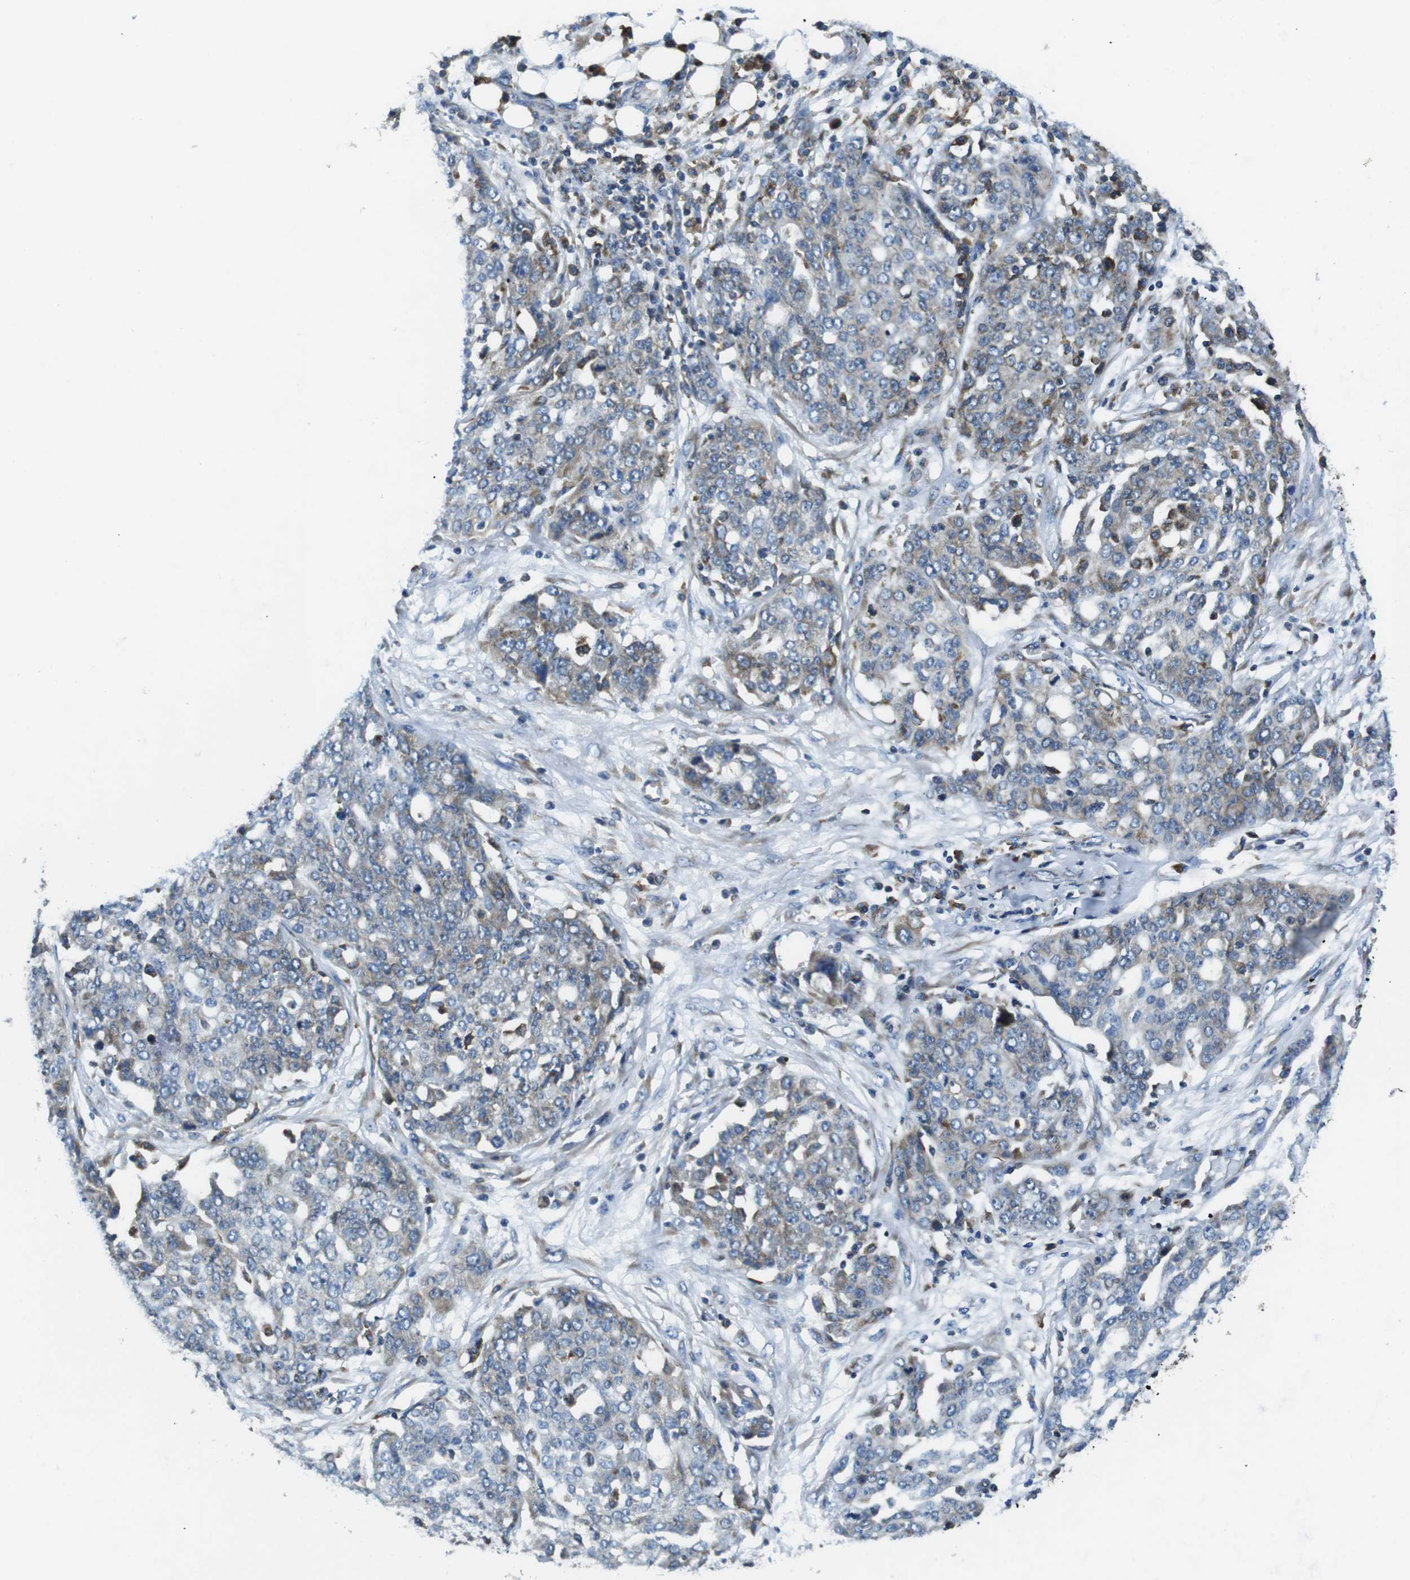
{"staining": {"intensity": "negative", "quantity": "none", "location": "none"}, "tissue": "ovarian cancer", "cell_type": "Tumor cells", "image_type": "cancer", "snomed": [{"axis": "morphology", "description": "Cystadenocarcinoma, serous, NOS"}, {"axis": "topography", "description": "Soft tissue"}, {"axis": "topography", "description": "Ovary"}], "caption": "A micrograph of ovarian cancer (serous cystadenocarcinoma) stained for a protein exhibits no brown staining in tumor cells.", "gene": "UGGT1", "patient": {"sex": "female", "age": 57}}